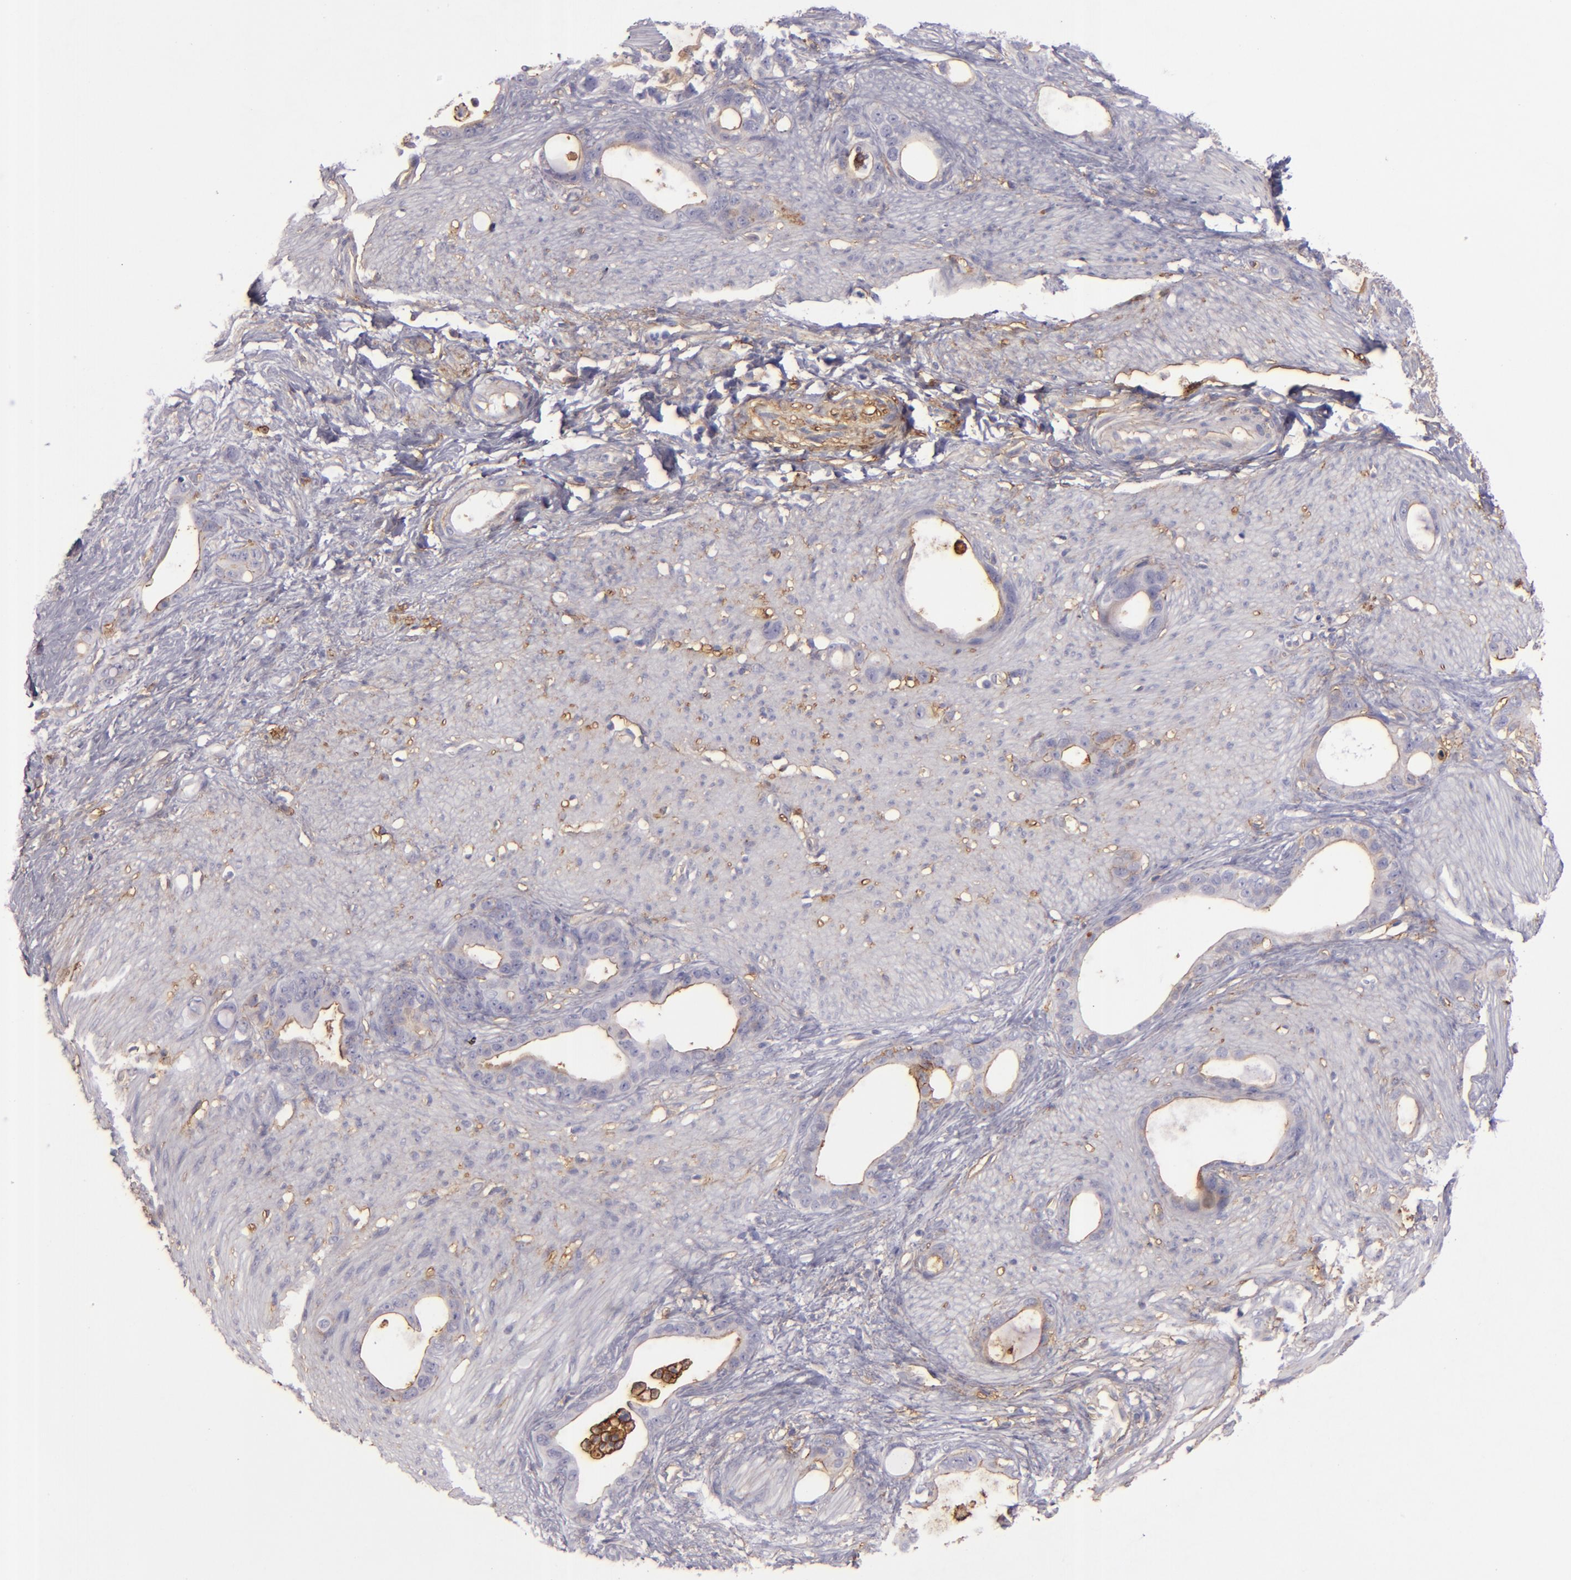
{"staining": {"intensity": "weak", "quantity": ">75%", "location": "cytoplasmic/membranous"}, "tissue": "stomach cancer", "cell_type": "Tumor cells", "image_type": "cancer", "snomed": [{"axis": "morphology", "description": "Adenocarcinoma, NOS"}, {"axis": "topography", "description": "Stomach"}], "caption": "Immunohistochemistry staining of stomach cancer, which exhibits low levels of weak cytoplasmic/membranous positivity in about >75% of tumor cells indicating weak cytoplasmic/membranous protein expression. The staining was performed using DAB (brown) for protein detection and nuclei were counterstained in hematoxylin (blue).", "gene": "CD9", "patient": {"sex": "female", "age": 75}}